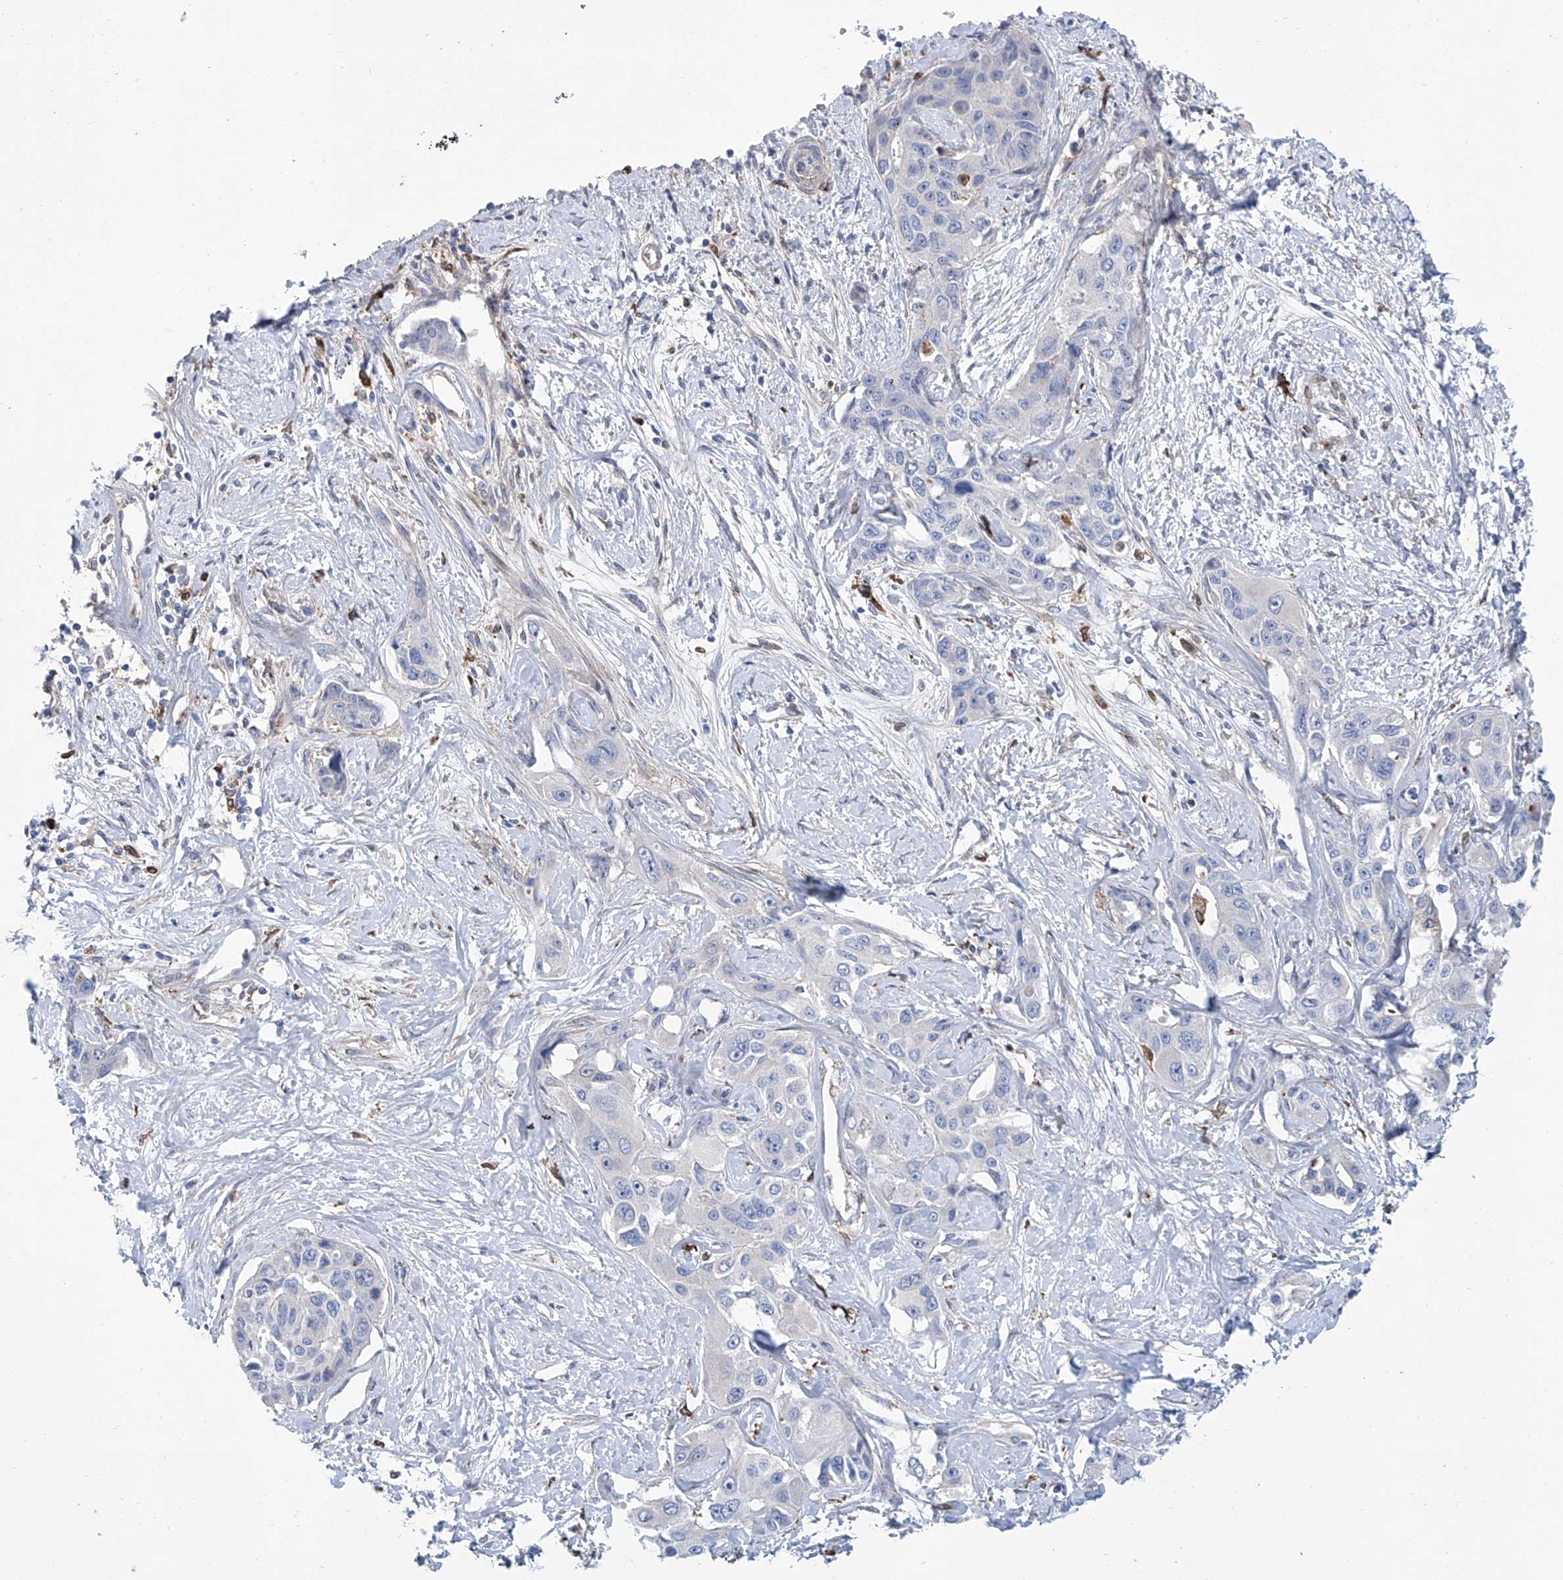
{"staining": {"intensity": "negative", "quantity": "none", "location": "none"}, "tissue": "liver cancer", "cell_type": "Tumor cells", "image_type": "cancer", "snomed": [{"axis": "morphology", "description": "Cholangiocarcinoma"}, {"axis": "topography", "description": "Liver"}], "caption": "DAB (3,3'-diaminobenzidine) immunohistochemical staining of liver cancer (cholangiocarcinoma) exhibits no significant staining in tumor cells. (DAB (3,3'-diaminobenzidine) immunohistochemistry with hematoxylin counter stain).", "gene": "TNN", "patient": {"sex": "male", "age": 59}}